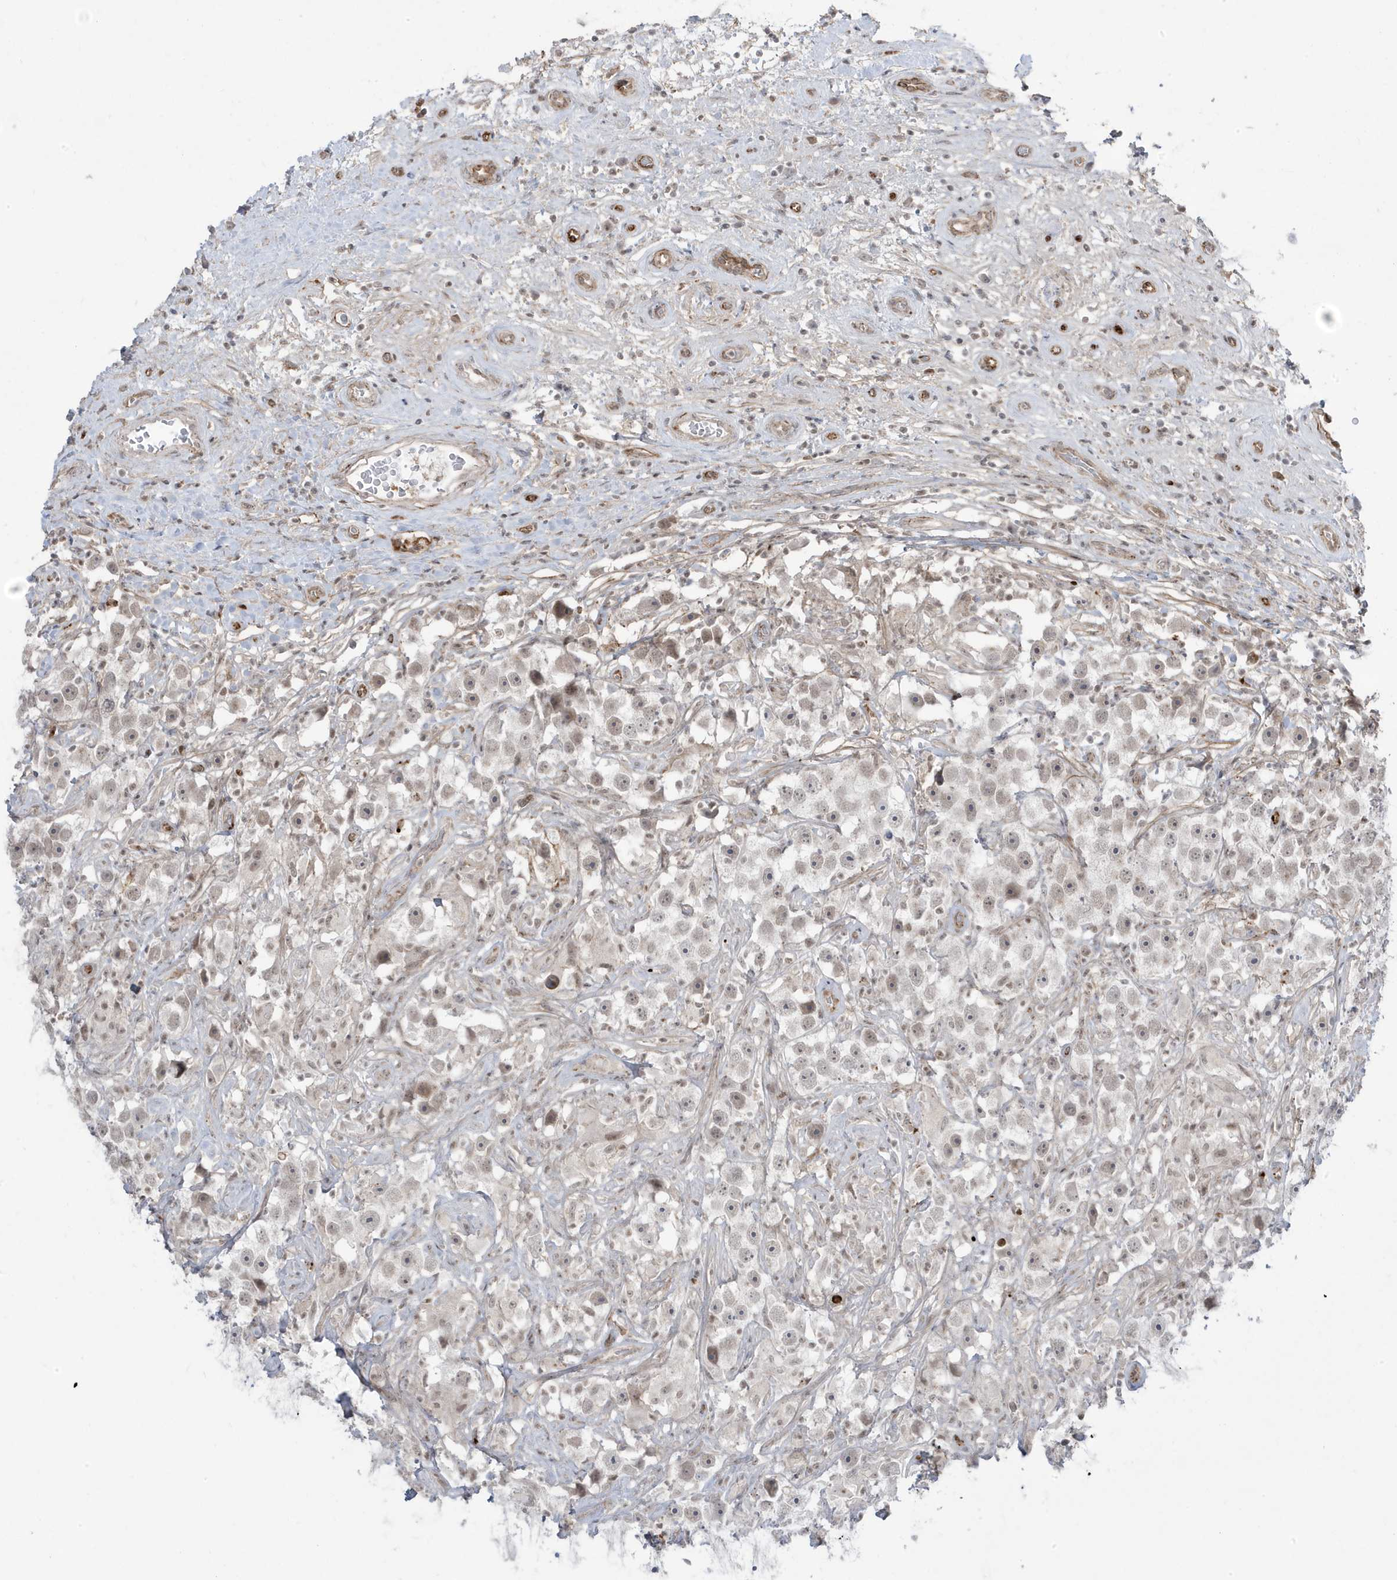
{"staining": {"intensity": "moderate", "quantity": ">75%", "location": "nuclear"}, "tissue": "testis cancer", "cell_type": "Tumor cells", "image_type": "cancer", "snomed": [{"axis": "morphology", "description": "Seminoma, NOS"}, {"axis": "topography", "description": "Testis"}], "caption": "Testis seminoma stained for a protein (brown) demonstrates moderate nuclear positive expression in approximately >75% of tumor cells.", "gene": "ADAMTSL3", "patient": {"sex": "male", "age": 49}}